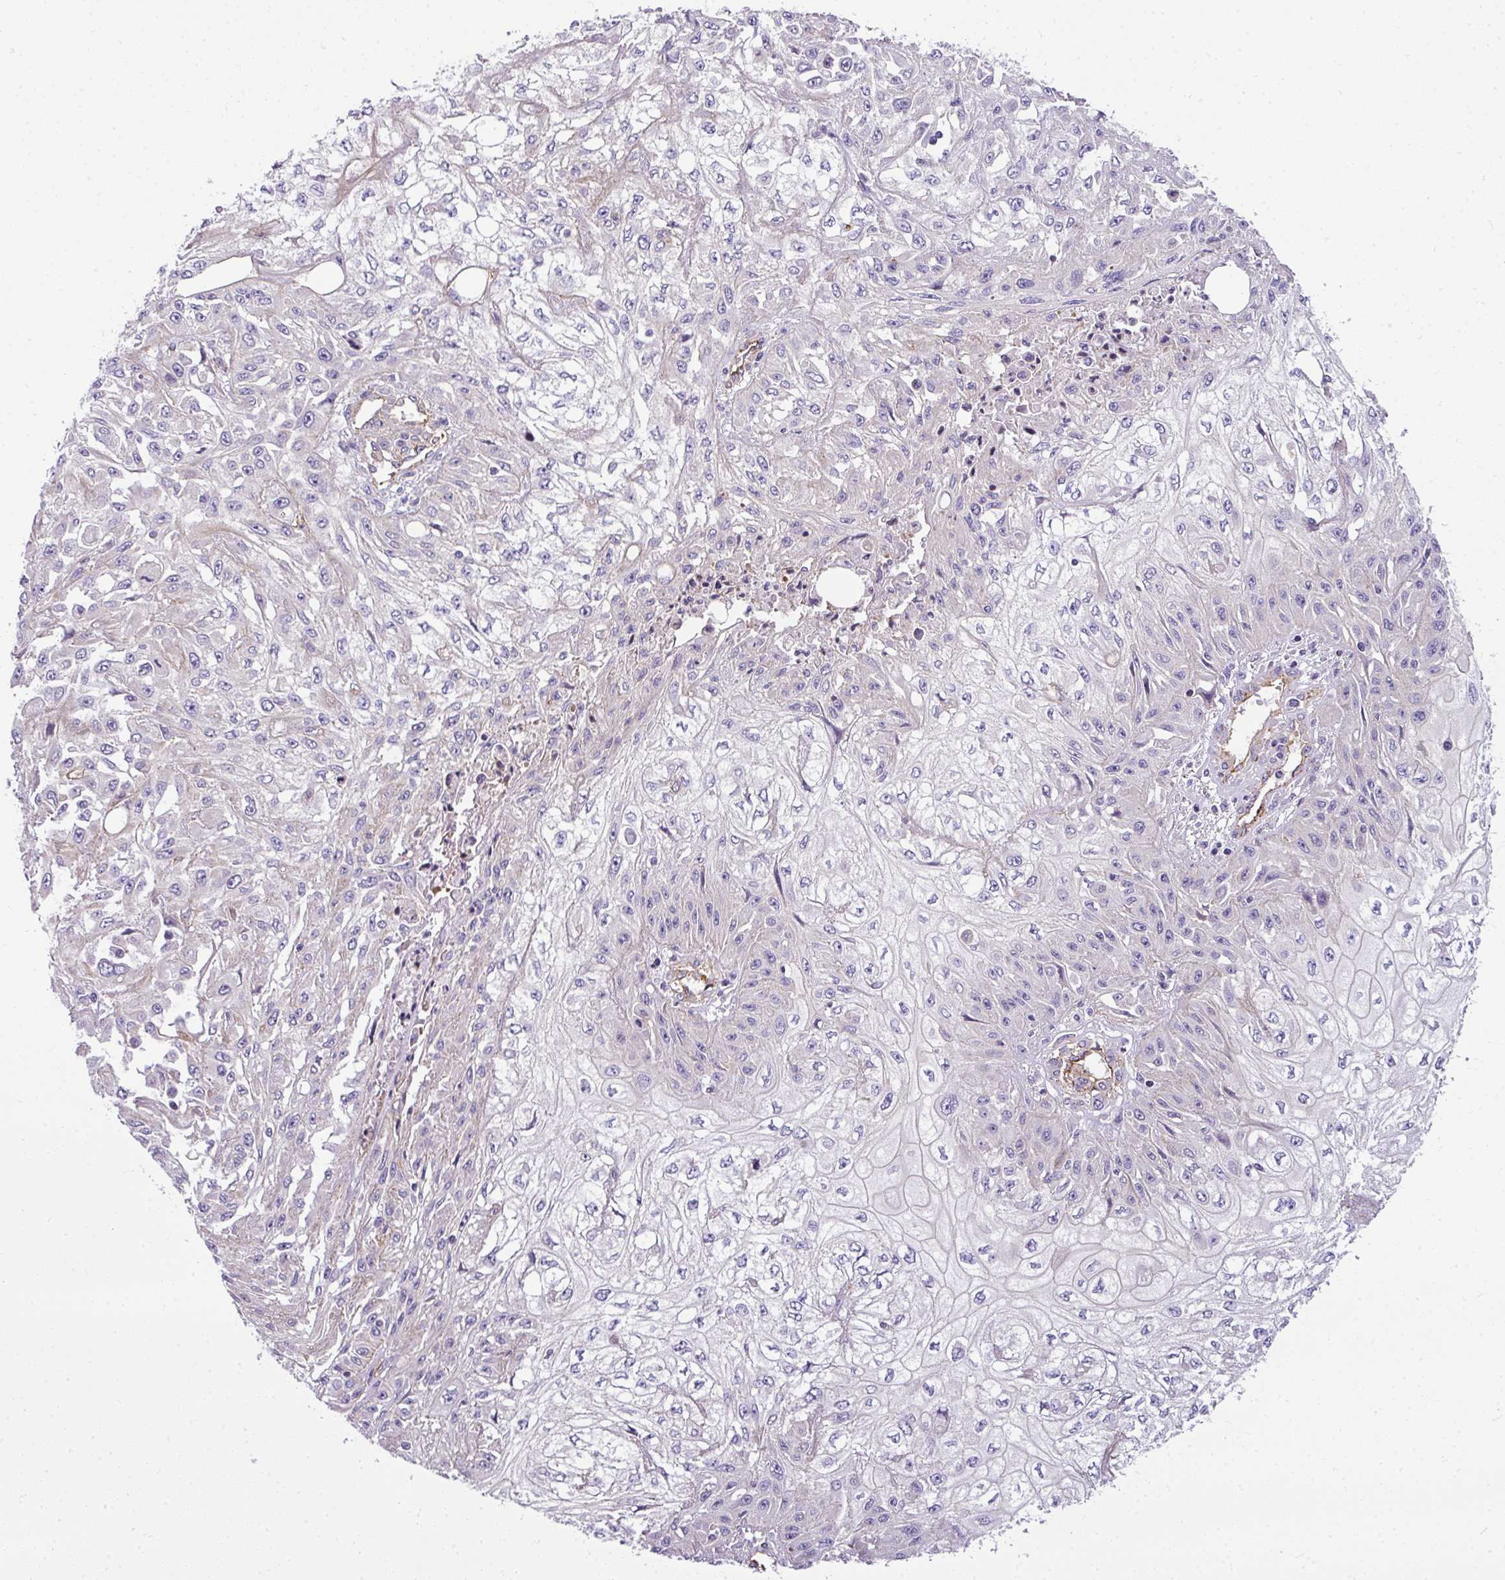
{"staining": {"intensity": "negative", "quantity": "none", "location": "none"}, "tissue": "skin cancer", "cell_type": "Tumor cells", "image_type": "cancer", "snomed": [{"axis": "morphology", "description": "Squamous cell carcinoma, NOS"}, {"axis": "morphology", "description": "Squamous cell carcinoma, metastatic, NOS"}, {"axis": "topography", "description": "Skin"}, {"axis": "topography", "description": "Lymph node"}], "caption": "Immunohistochemistry (IHC) of skin cancer exhibits no positivity in tumor cells.", "gene": "OR11H4", "patient": {"sex": "male", "age": 75}}